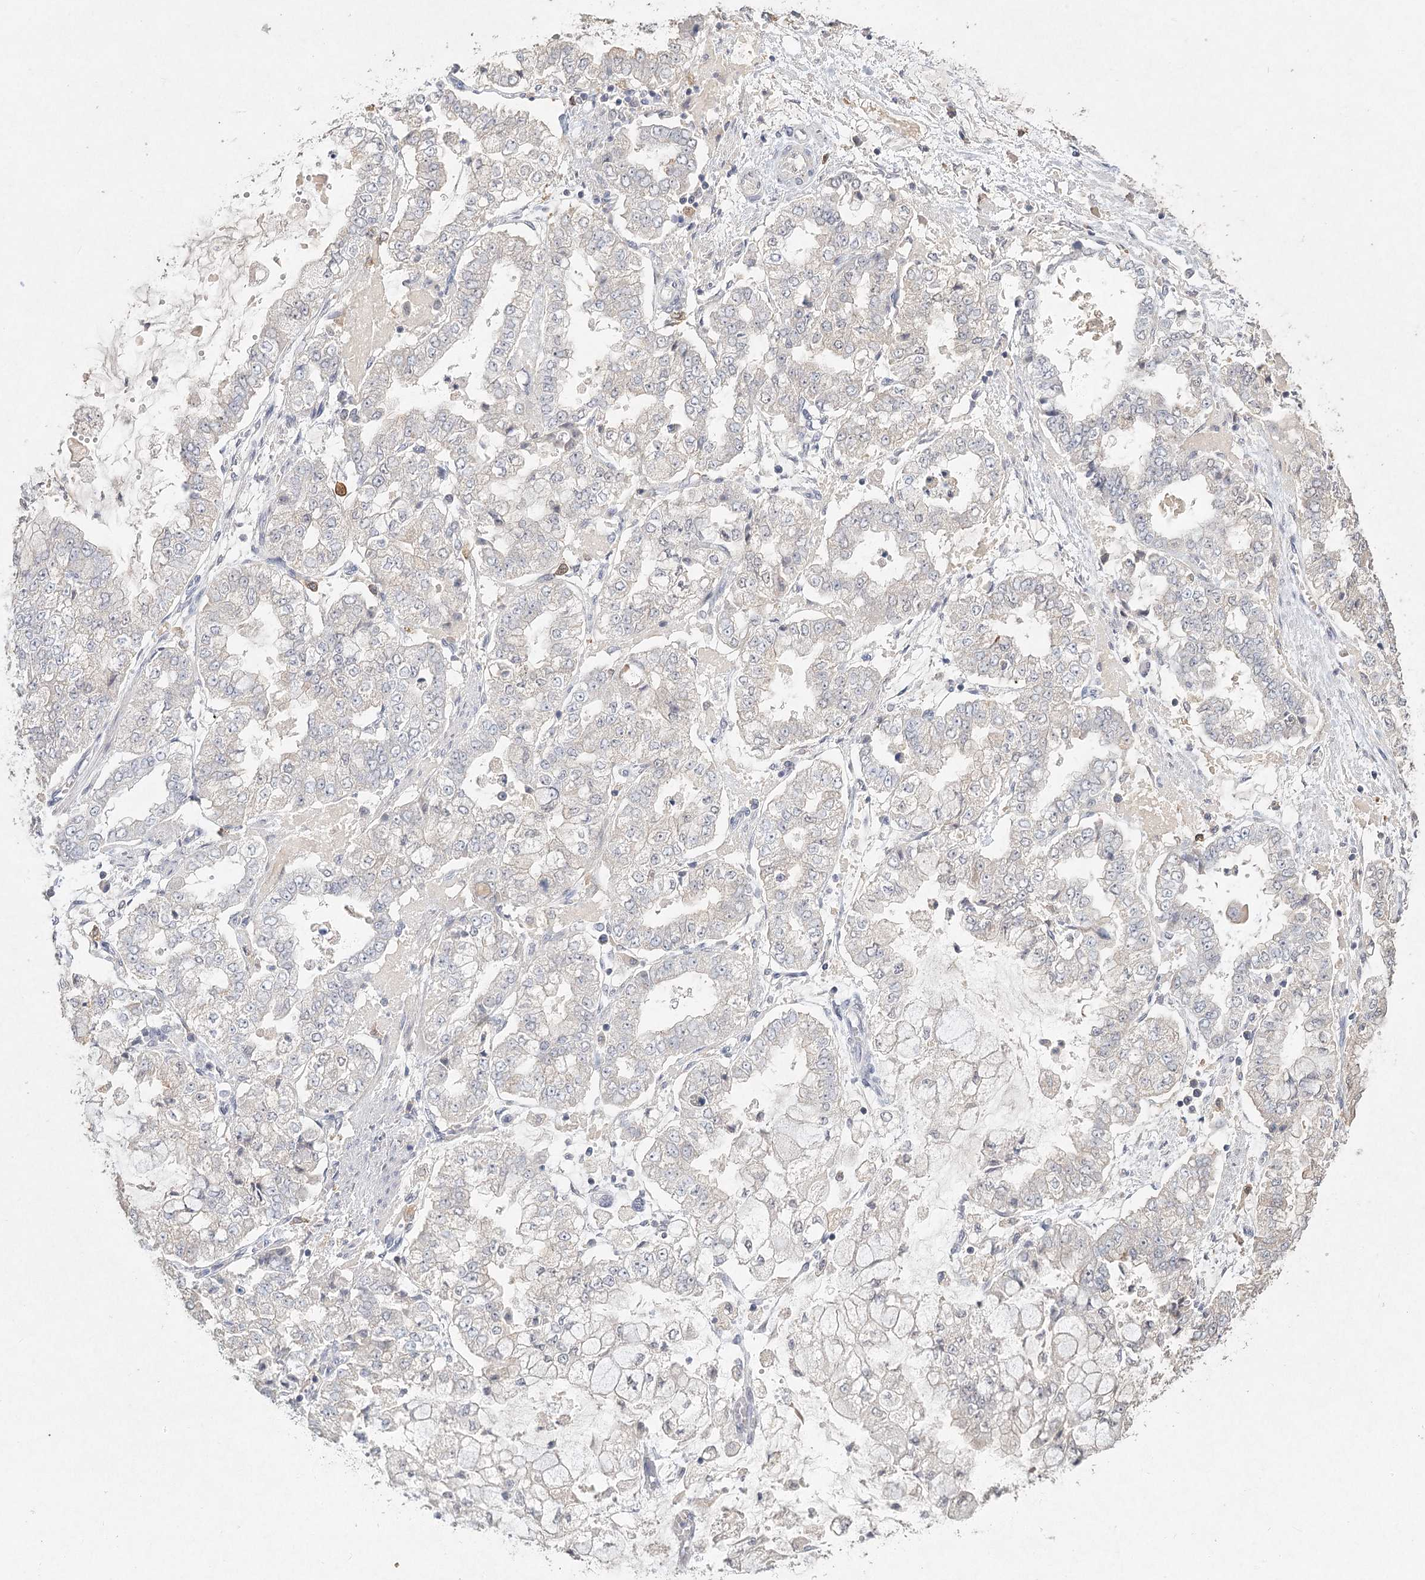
{"staining": {"intensity": "negative", "quantity": "none", "location": "none"}, "tissue": "stomach cancer", "cell_type": "Tumor cells", "image_type": "cancer", "snomed": [{"axis": "morphology", "description": "Adenocarcinoma, NOS"}, {"axis": "topography", "description": "Stomach"}], "caption": "DAB (3,3'-diaminobenzidine) immunohistochemical staining of human stomach cancer (adenocarcinoma) demonstrates no significant positivity in tumor cells.", "gene": "ARSI", "patient": {"sex": "male", "age": 76}}